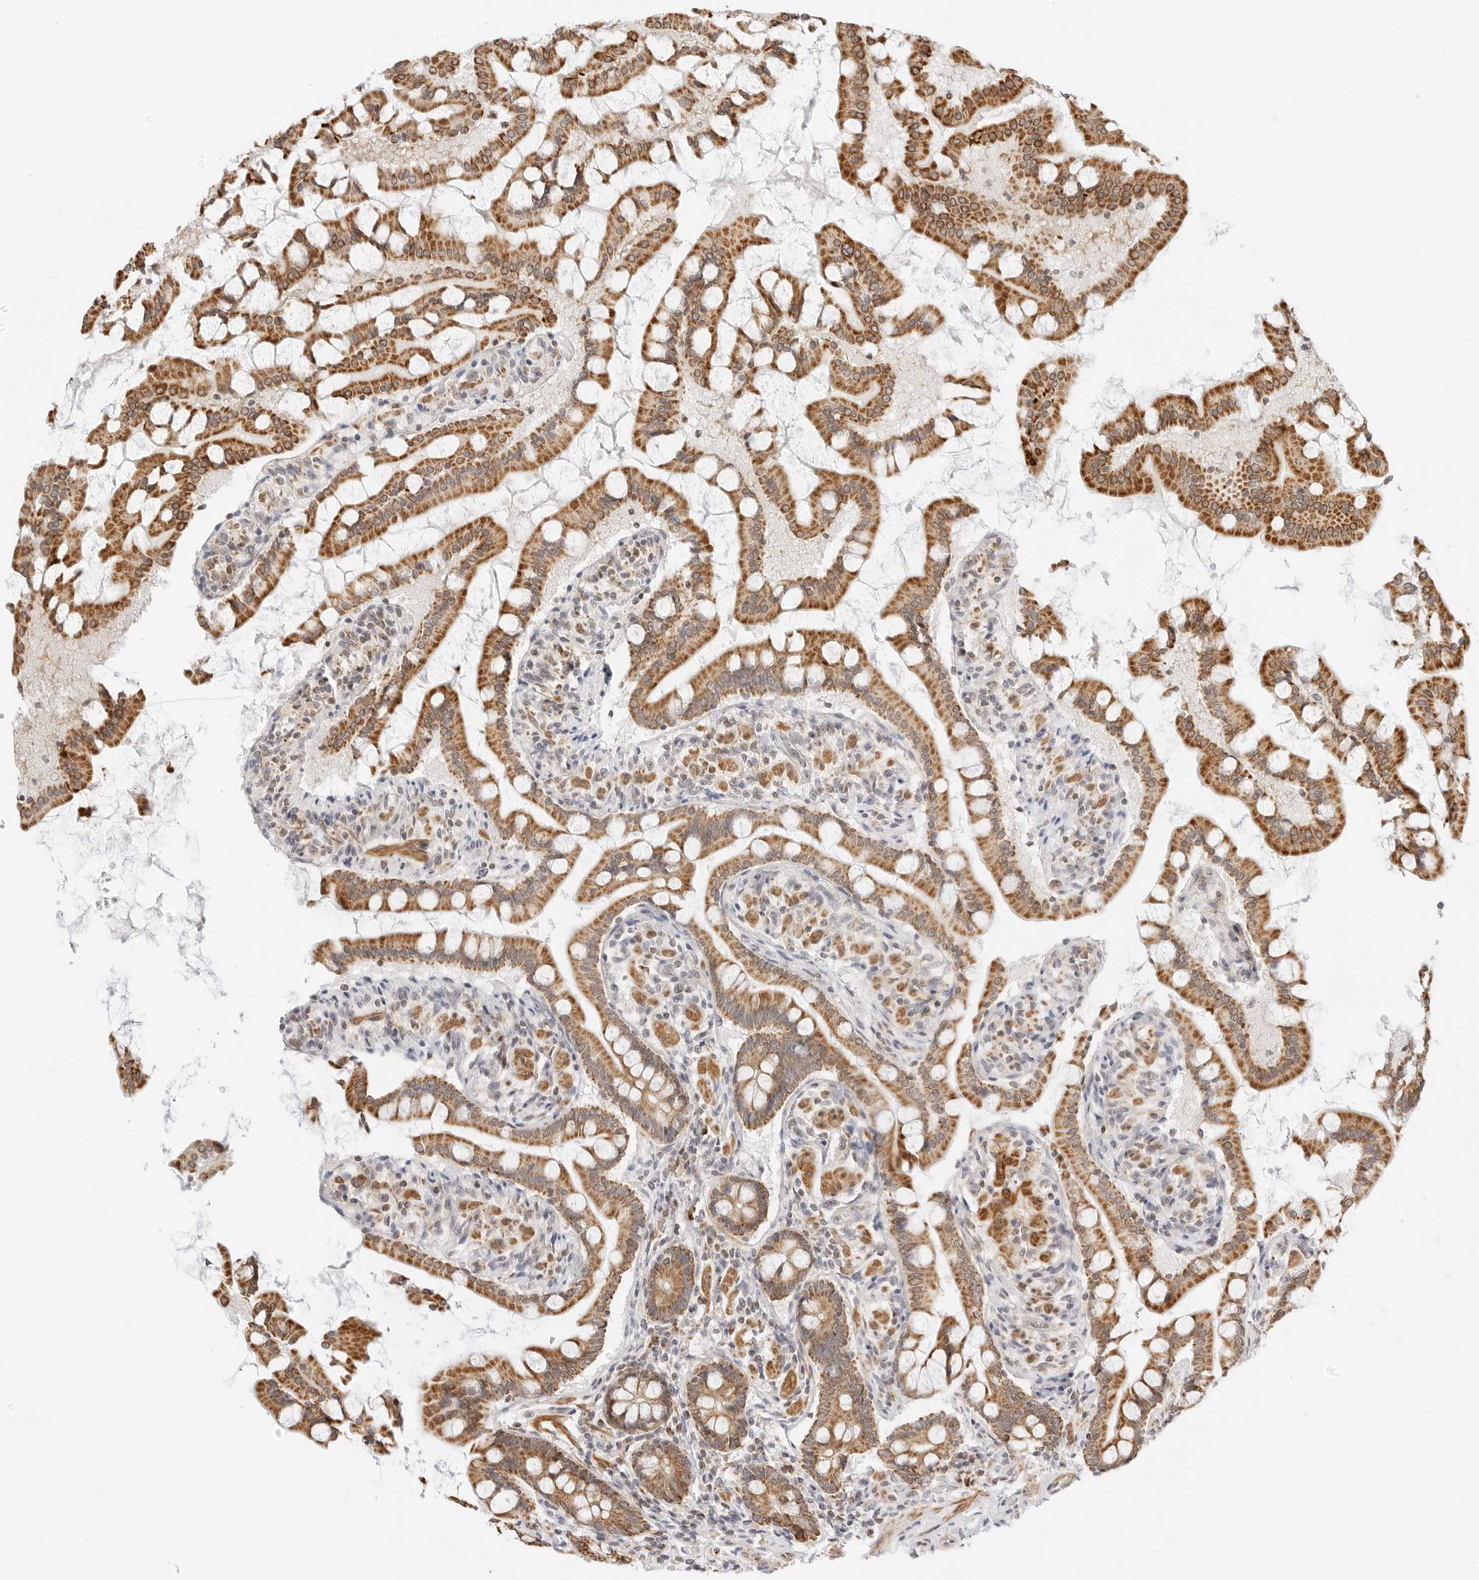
{"staining": {"intensity": "moderate", "quantity": ">75%", "location": "cytoplasmic/membranous"}, "tissue": "small intestine", "cell_type": "Glandular cells", "image_type": "normal", "snomed": [{"axis": "morphology", "description": "Normal tissue, NOS"}, {"axis": "topography", "description": "Small intestine"}], "caption": "Small intestine stained with a brown dye reveals moderate cytoplasmic/membranous positive expression in approximately >75% of glandular cells.", "gene": "GORAB", "patient": {"sex": "male", "age": 41}}